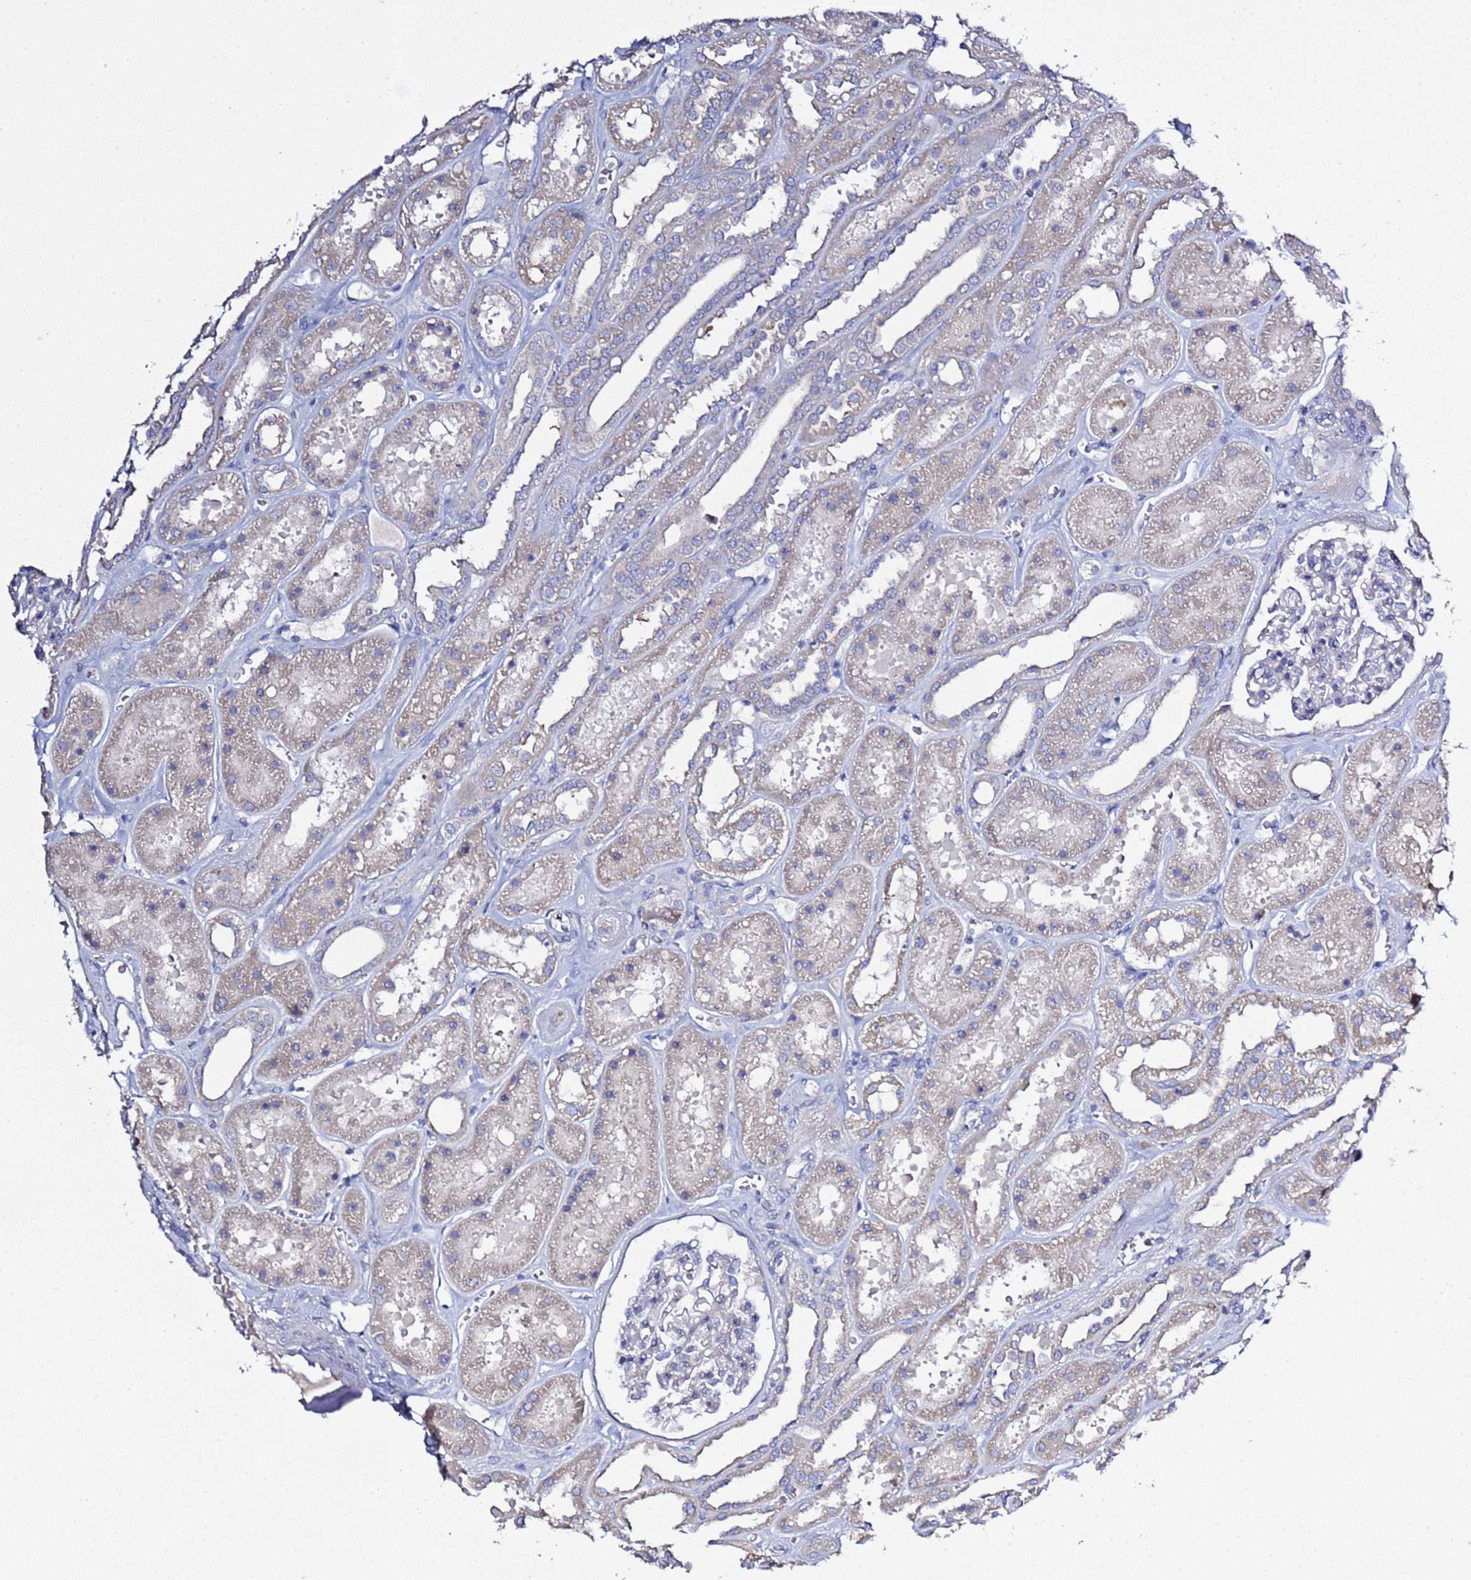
{"staining": {"intensity": "negative", "quantity": "none", "location": "none"}, "tissue": "kidney", "cell_type": "Cells in glomeruli", "image_type": "normal", "snomed": [{"axis": "morphology", "description": "Normal tissue, NOS"}, {"axis": "topography", "description": "Kidney"}], "caption": "Immunohistochemistry photomicrograph of normal human kidney stained for a protein (brown), which demonstrates no positivity in cells in glomeruli. (DAB (3,3'-diaminobenzidine) immunohistochemistry (IHC) visualized using brightfield microscopy, high magnification).", "gene": "RABL2A", "patient": {"sex": "female", "age": 41}}